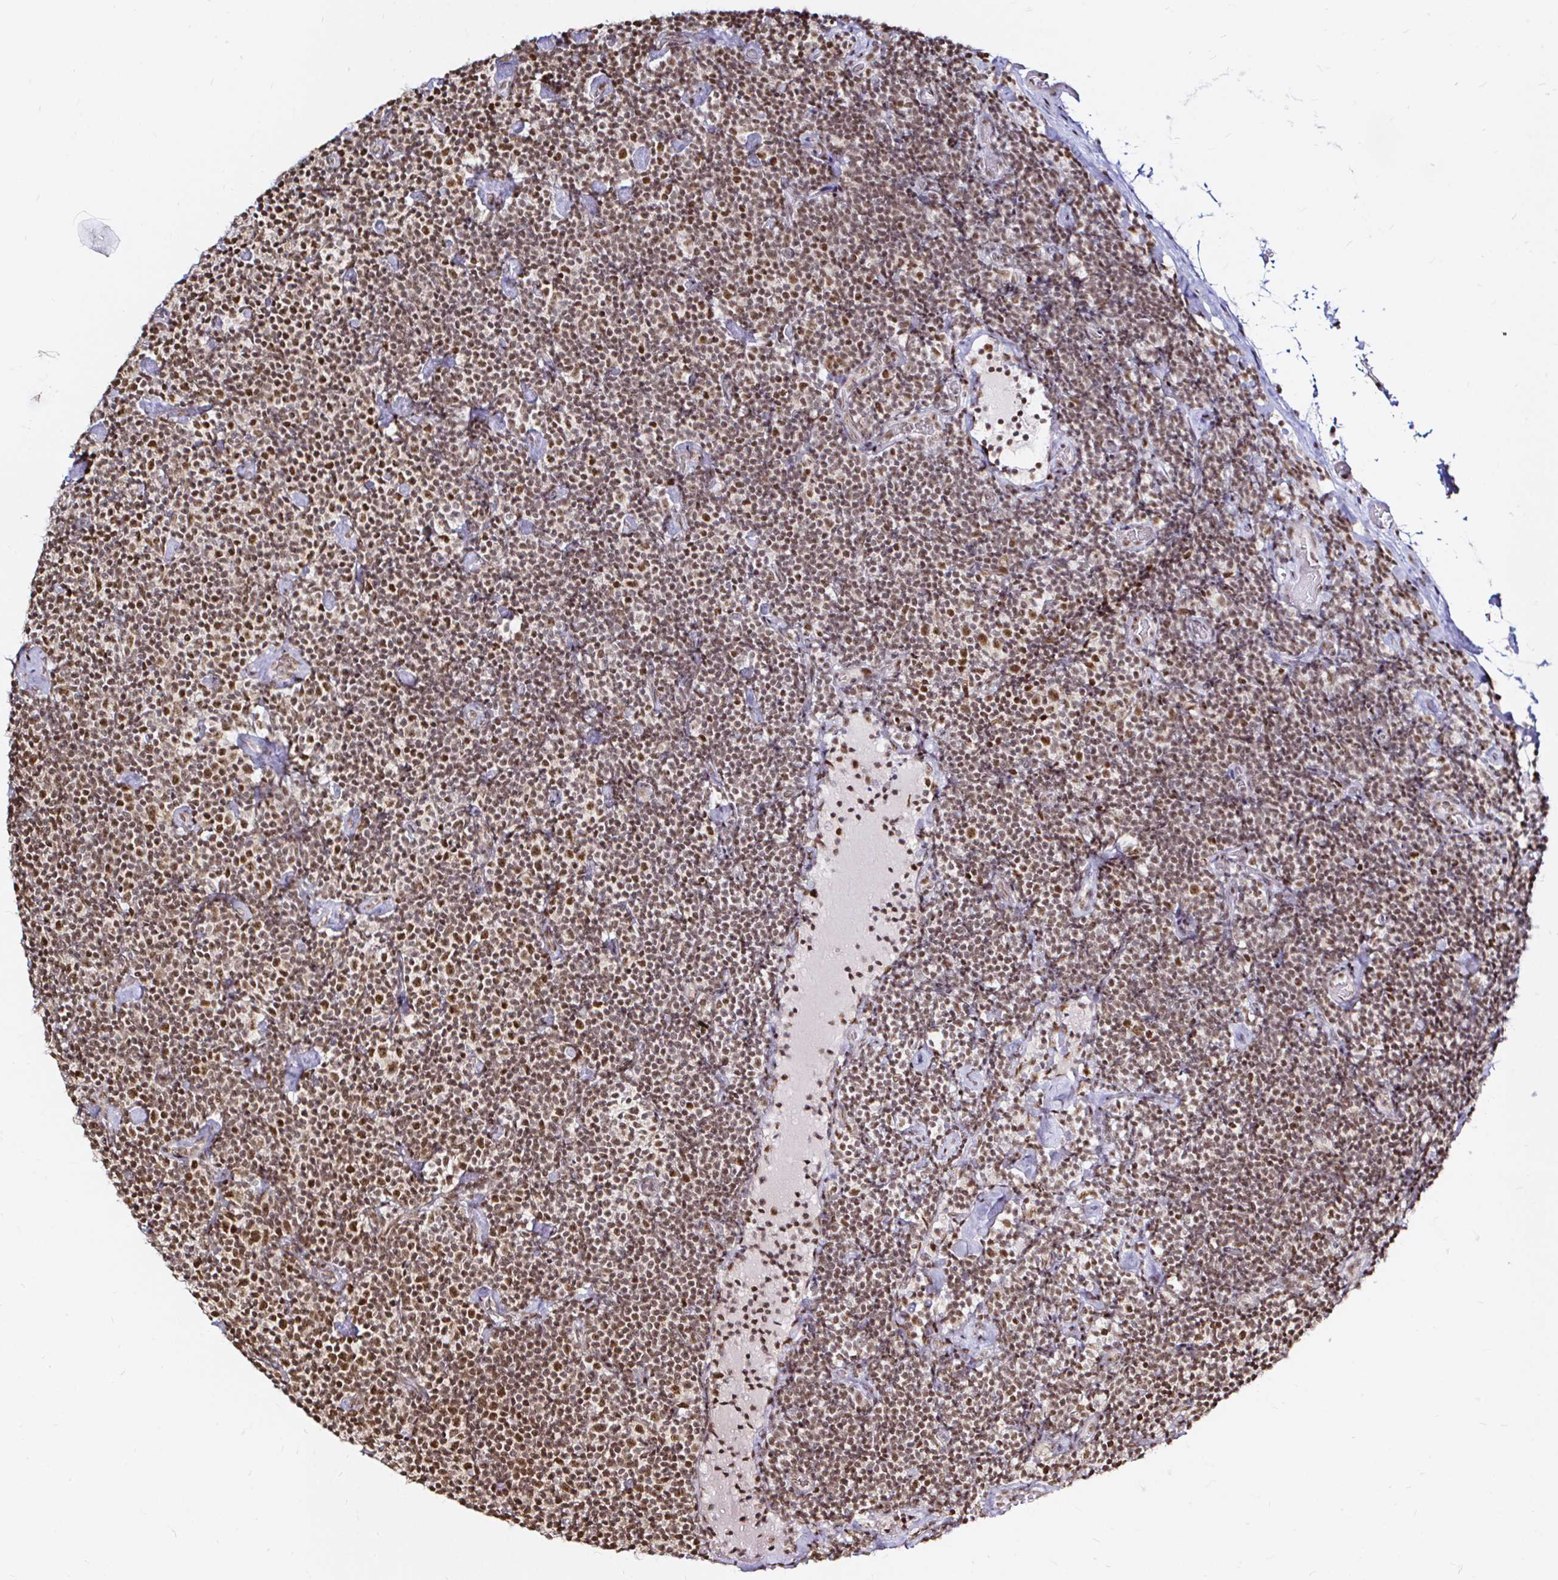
{"staining": {"intensity": "moderate", "quantity": ">75%", "location": "nuclear"}, "tissue": "lymphoma", "cell_type": "Tumor cells", "image_type": "cancer", "snomed": [{"axis": "morphology", "description": "Malignant lymphoma, non-Hodgkin's type, Low grade"}, {"axis": "topography", "description": "Lymph node"}], "caption": "Immunohistochemistry (IHC) histopathology image of human lymphoma stained for a protein (brown), which demonstrates medium levels of moderate nuclear staining in about >75% of tumor cells.", "gene": "SNRPC", "patient": {"sex": "male", "age": 81}}